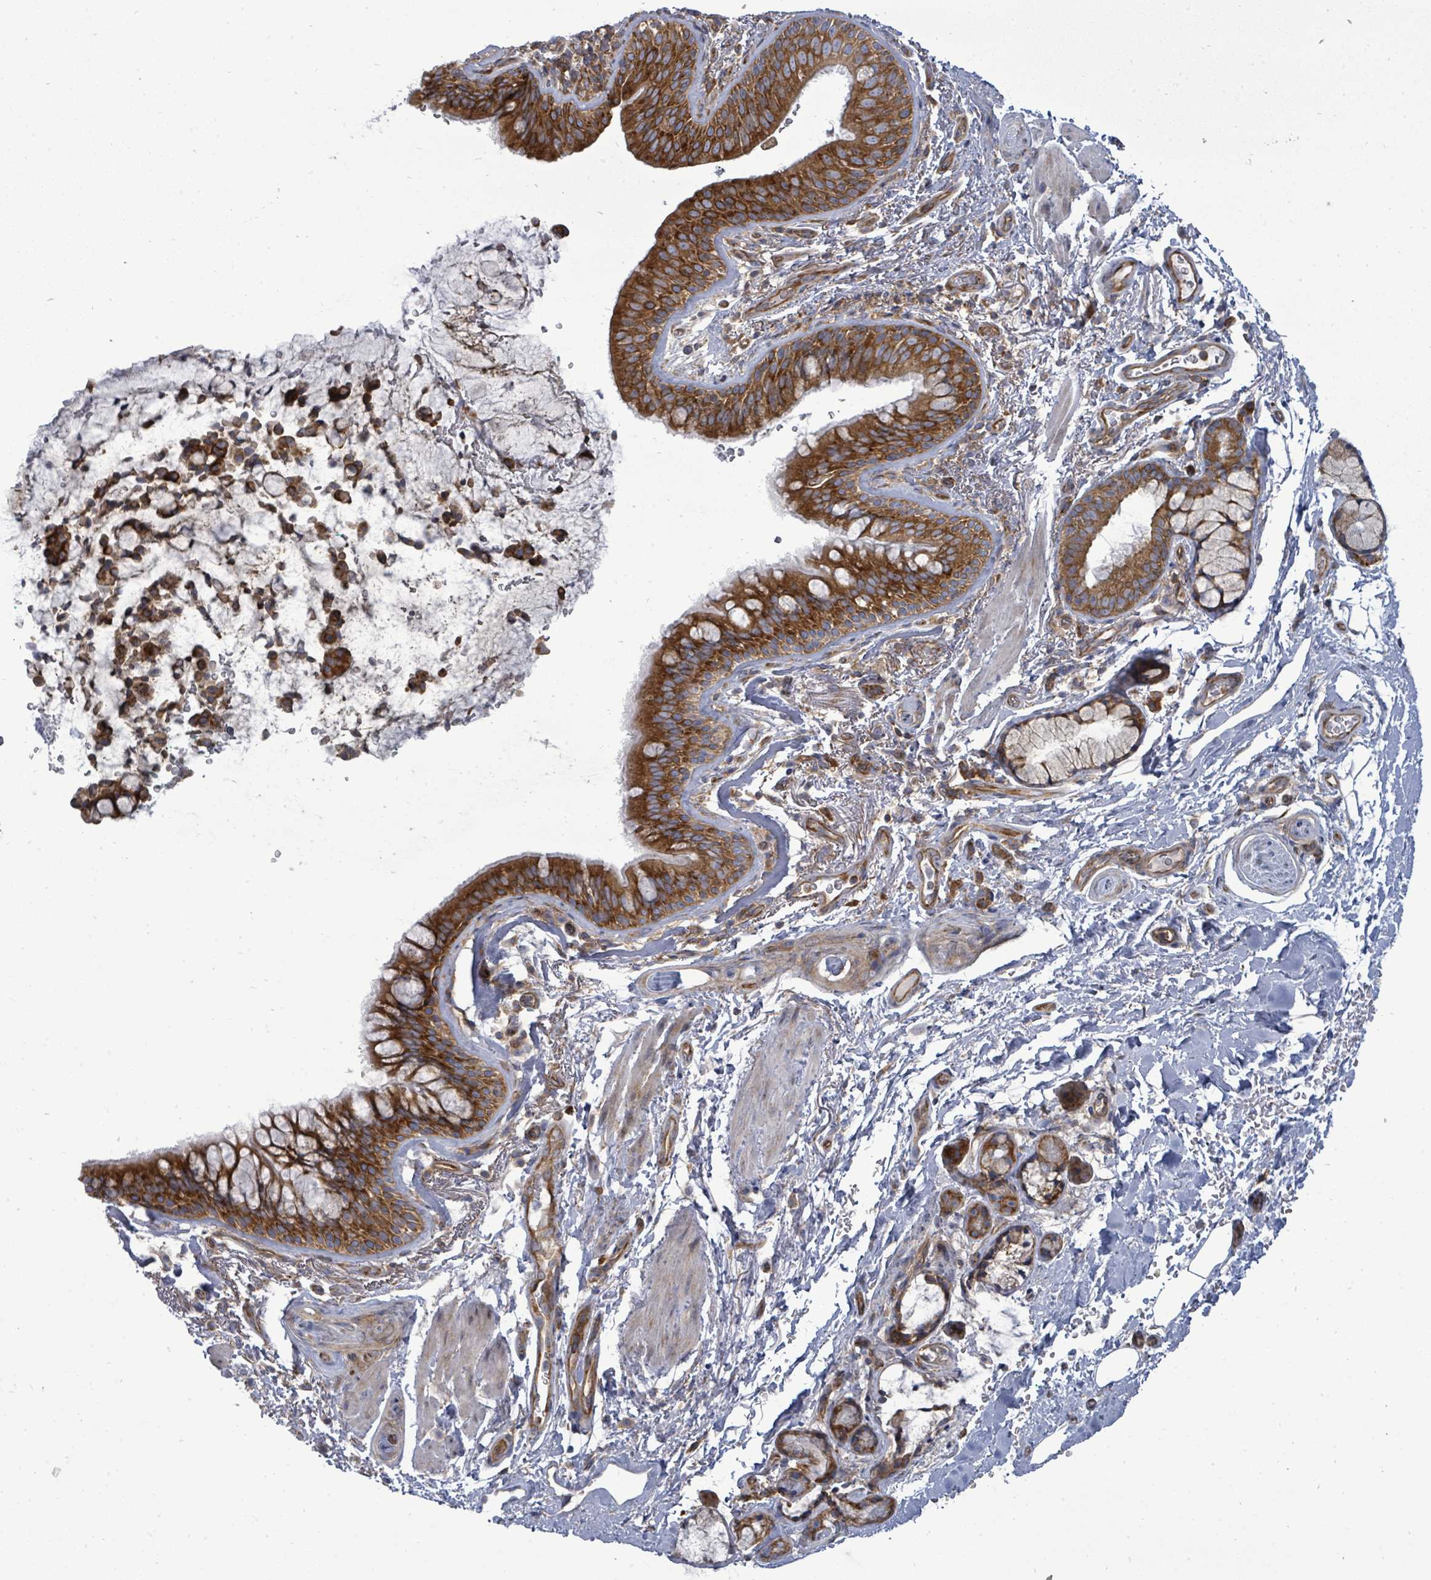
{"staining": {"intensity": "moderate", "quantity": ">75%", "location": "cytoplasmic/membranous"}, "tissue": "soft tissue", "cell_type": "Fibroblasts", "image_type": "normal", "snomed": [{"axis": "morphology", "description": "Normal tissue, NOS"}, {"axis": "topography", "description": "Cartilage tissue"}, {"axis": "topography", "description": "Bronchus"}], "caption": "Fibroblasts reveal medium levels of moderate cytoplasmic/membranous positivity in about >75% of cells in normal human soft tissue.", "gene": "EIF3CL", "patient": {"sex": "female", "age": 72}}